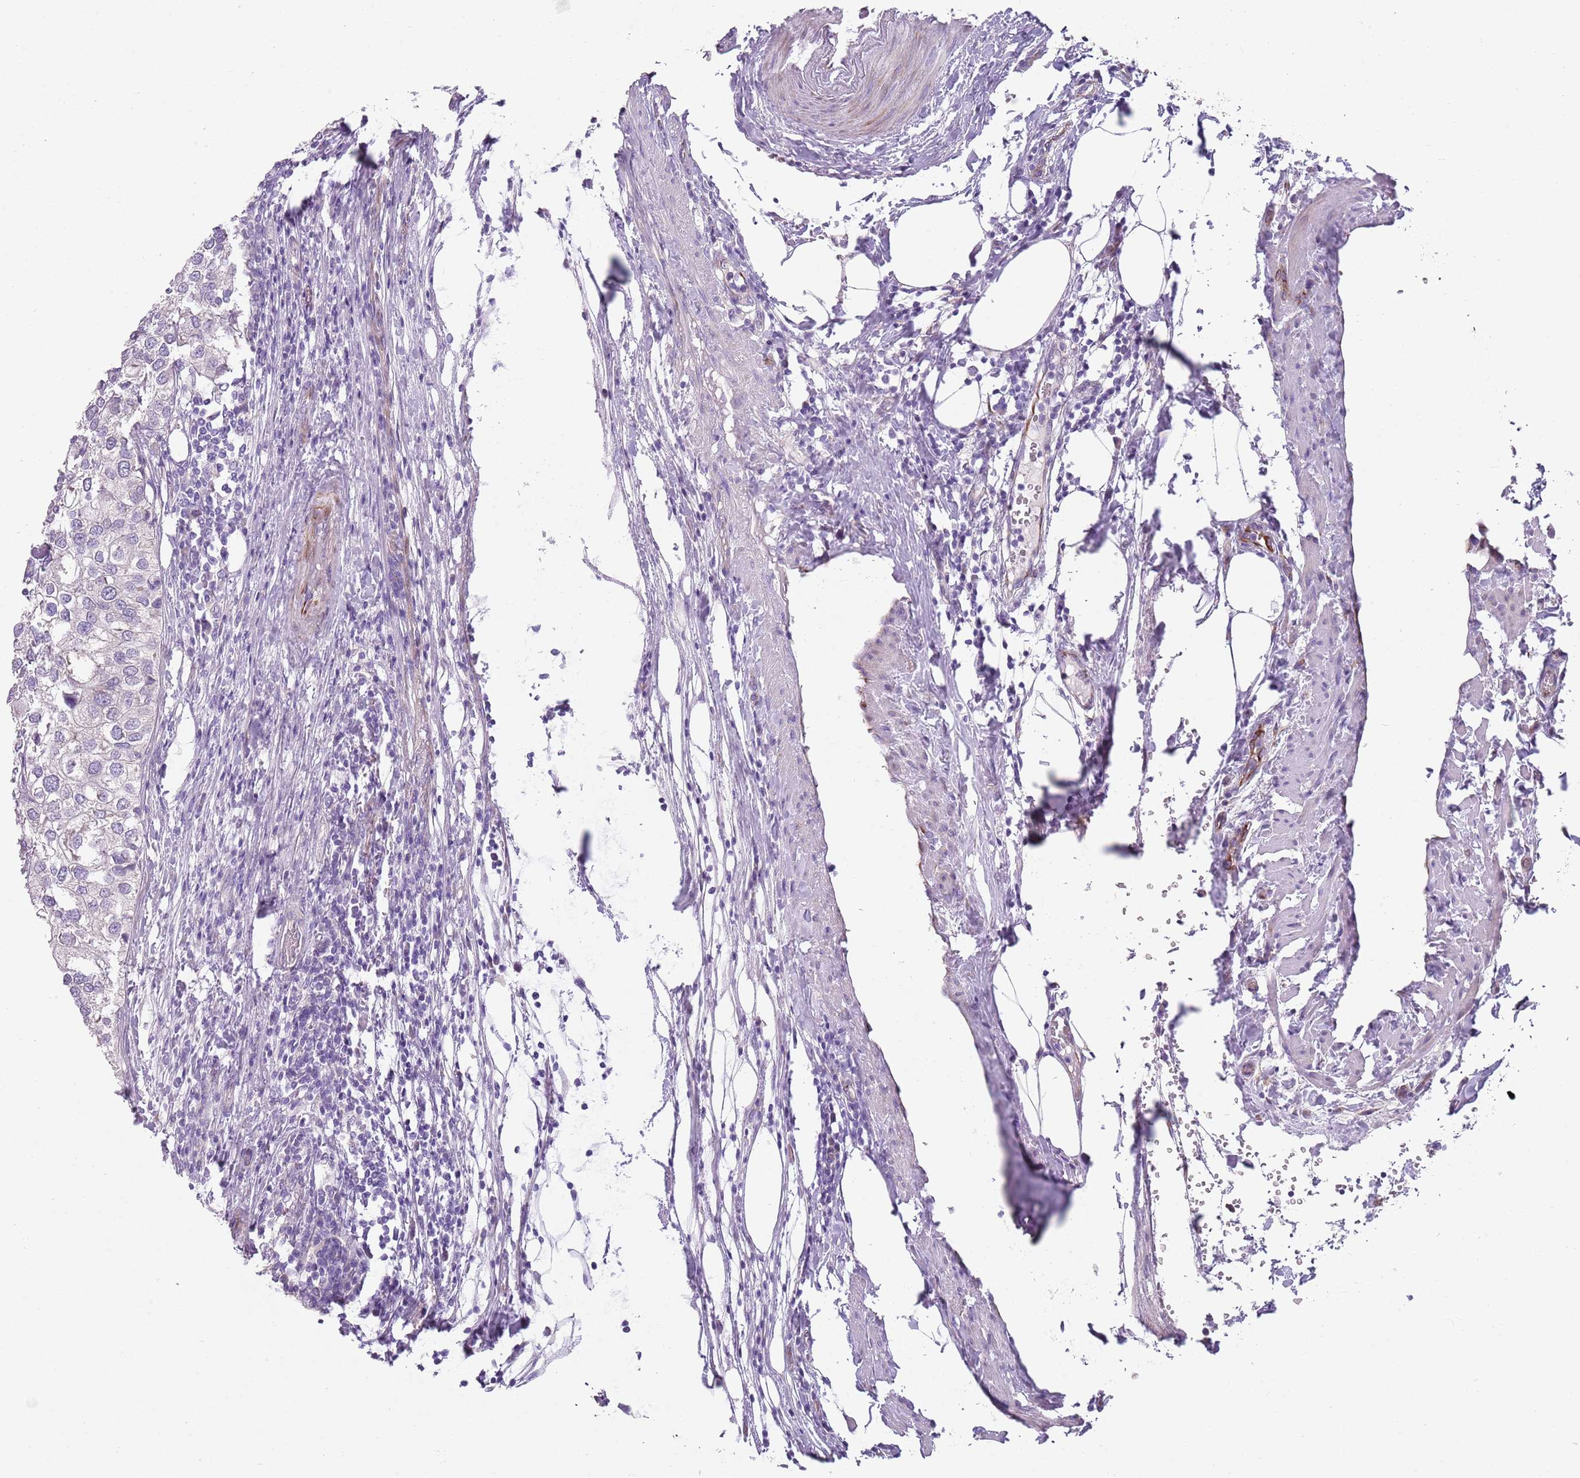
{"staining": {"intensity": "negative", "quantity": "none", "location": "none"}, "tissue": "urothelial cancer", "cell_type": "Tumor cells", "image_type": "cancer", "snomed": [{"axis": "morphology", "description": "Urothelial carcinoma, High grade"}, {"axis": "topography", "description": "Urinary bladder"}], "caption": "This is a photomicrograph of immunohistochemistry (IHC) staining of urothelial carcinoma (high-grade), which shows no expression in tumor cells.", "gene": "ZNF583", "patient": {"sex": "male", "age": 64}}